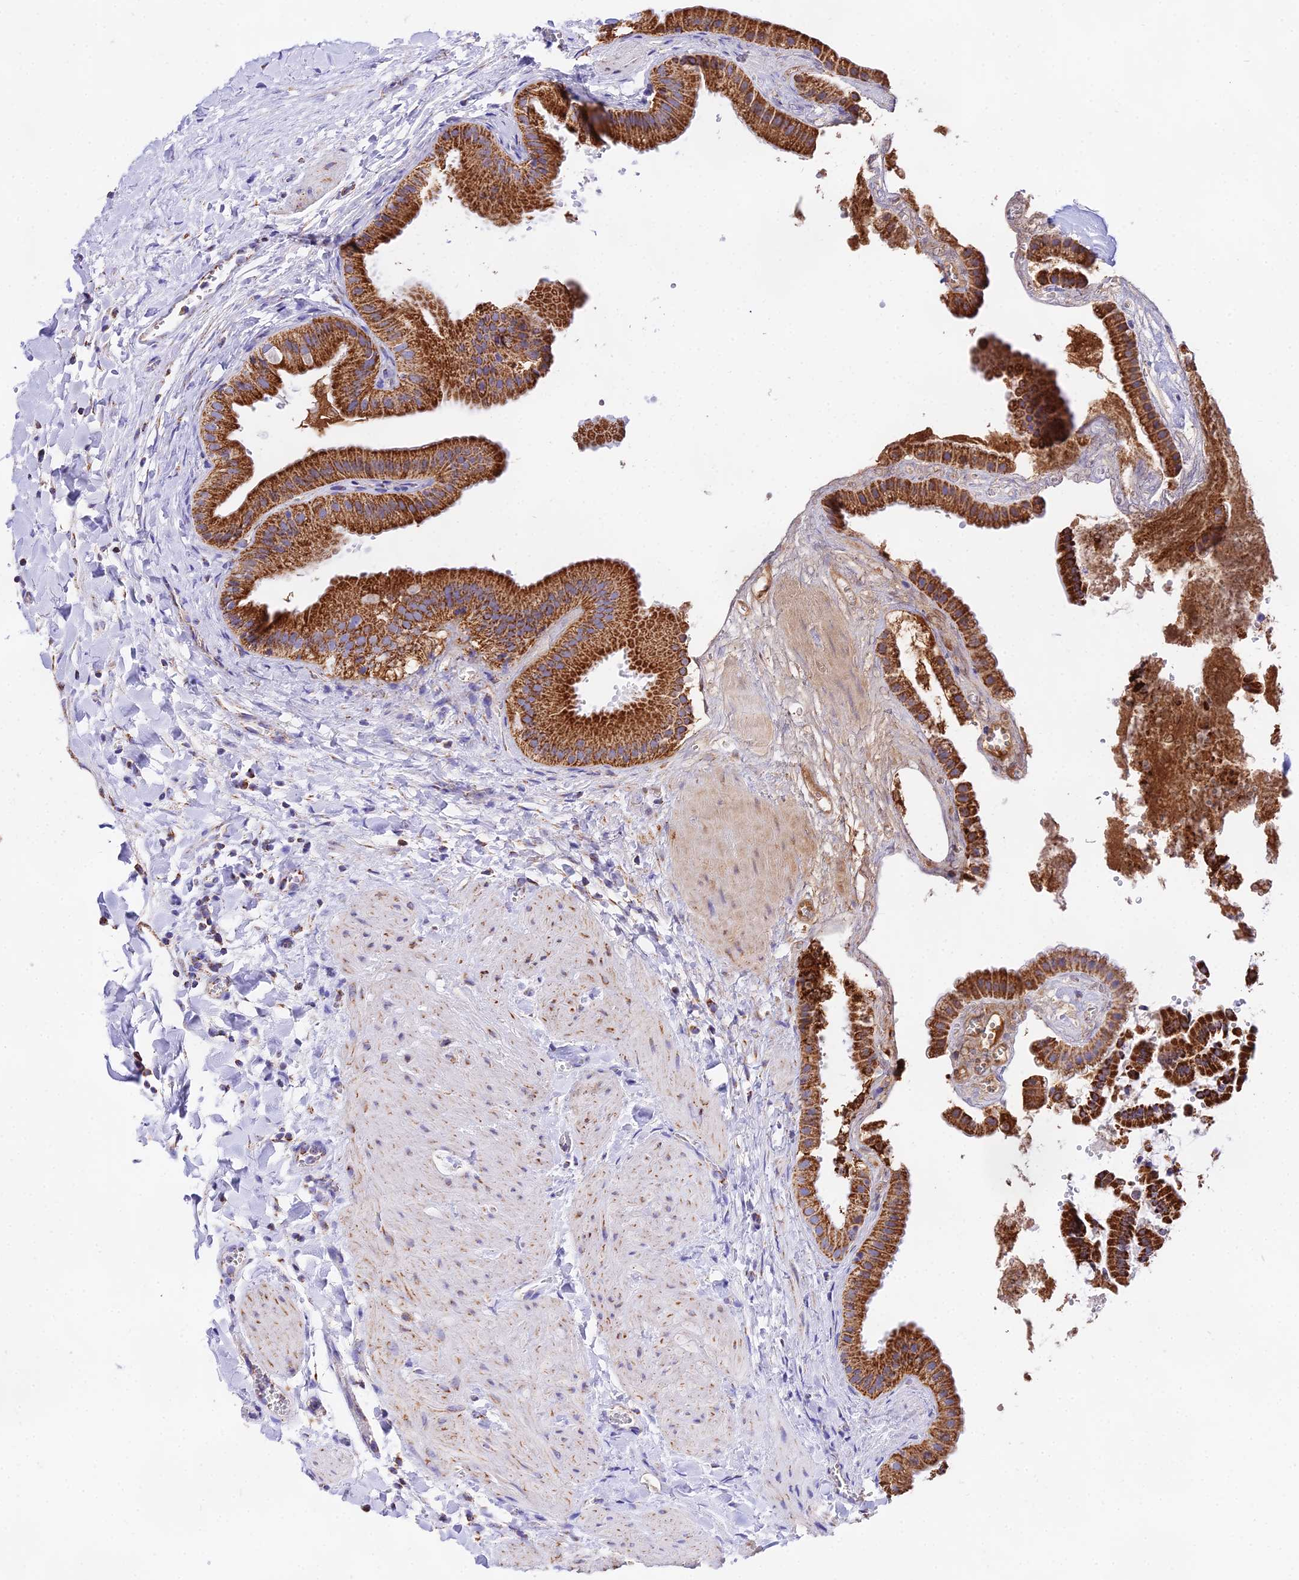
{"staining": {"intensity": "strong", "quantity": ">75%", "location": "cytoplasmic/membranous"}, "tissue": "gallbladder", "cell_type": "Glandular cells", "image_type": "normal", "snomed": [{"axis": "morphology", "description": "Normal tissue, NOS"}, {"axis": "topography", "description": "Gallbladder"}], "caption": "Brown immunohistochemical staining in normal human gallbladder displays strong cytoplasmic/membranous expression in approximately >75% of glandular cells.", "gene": "ATP5PD", "patient": {"sex": "male", "age": 55}}